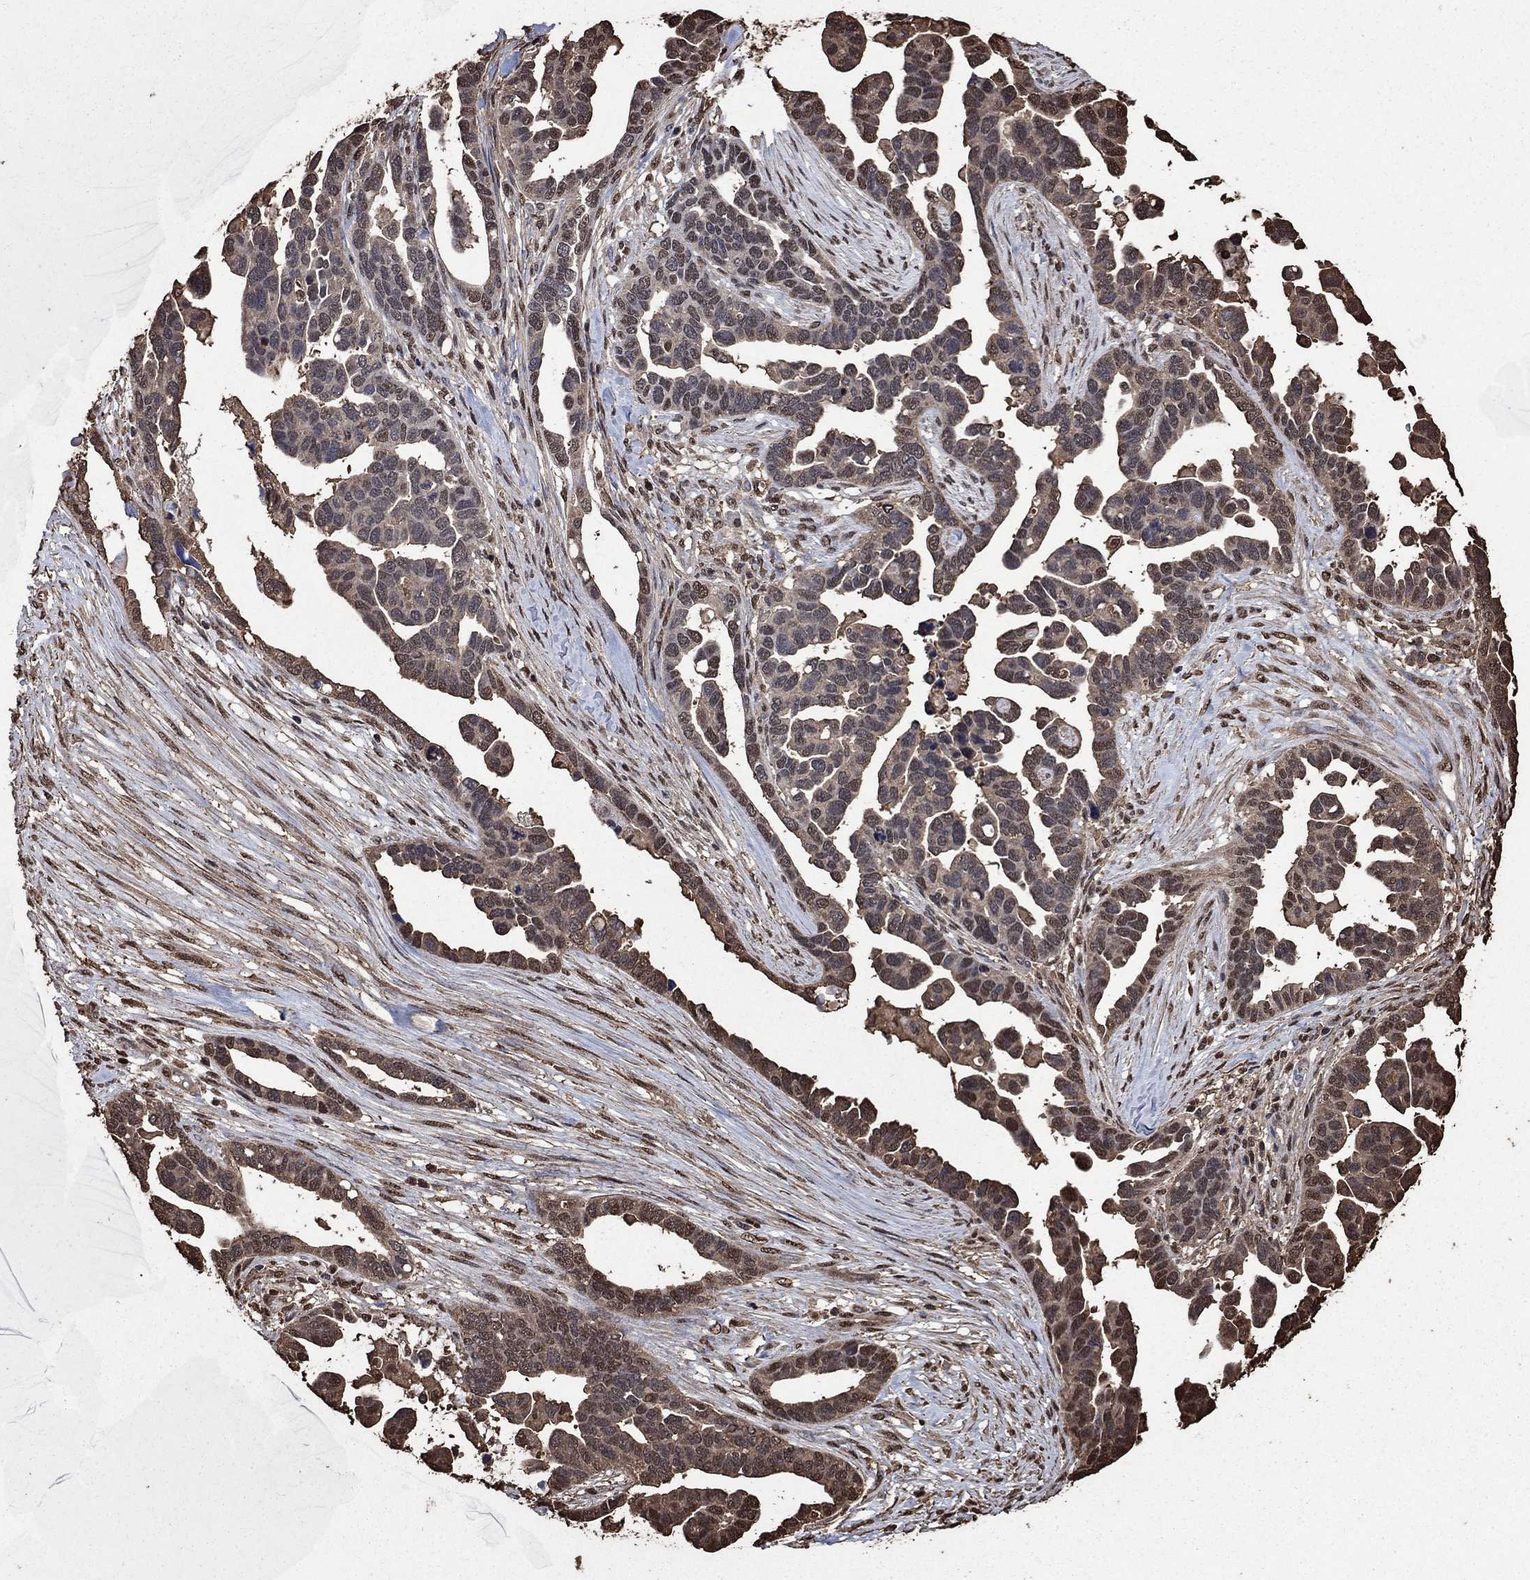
{"staining": {"intensity": "weak", "quantity": "<25%", "location": "cytoplasmic/membranous"}, "tissue": "ovarian cancer", "cell_type": "Tumor cells", "image_type": "cancer", "snomed": [{"axis": "morphology", "description": "Cystadenocarcinoma, serous, NOS"}, {"axis": "topography", "description": "Ovary"}], "caption": "High power microscopy histopathology image of an immunohistochemistry (IHC) photomicrograph of ovarian cancer, revealing no significant expression in tumor cells.", "gene": "GAPDH", "patient": {"sex": "female", "age": 54}}